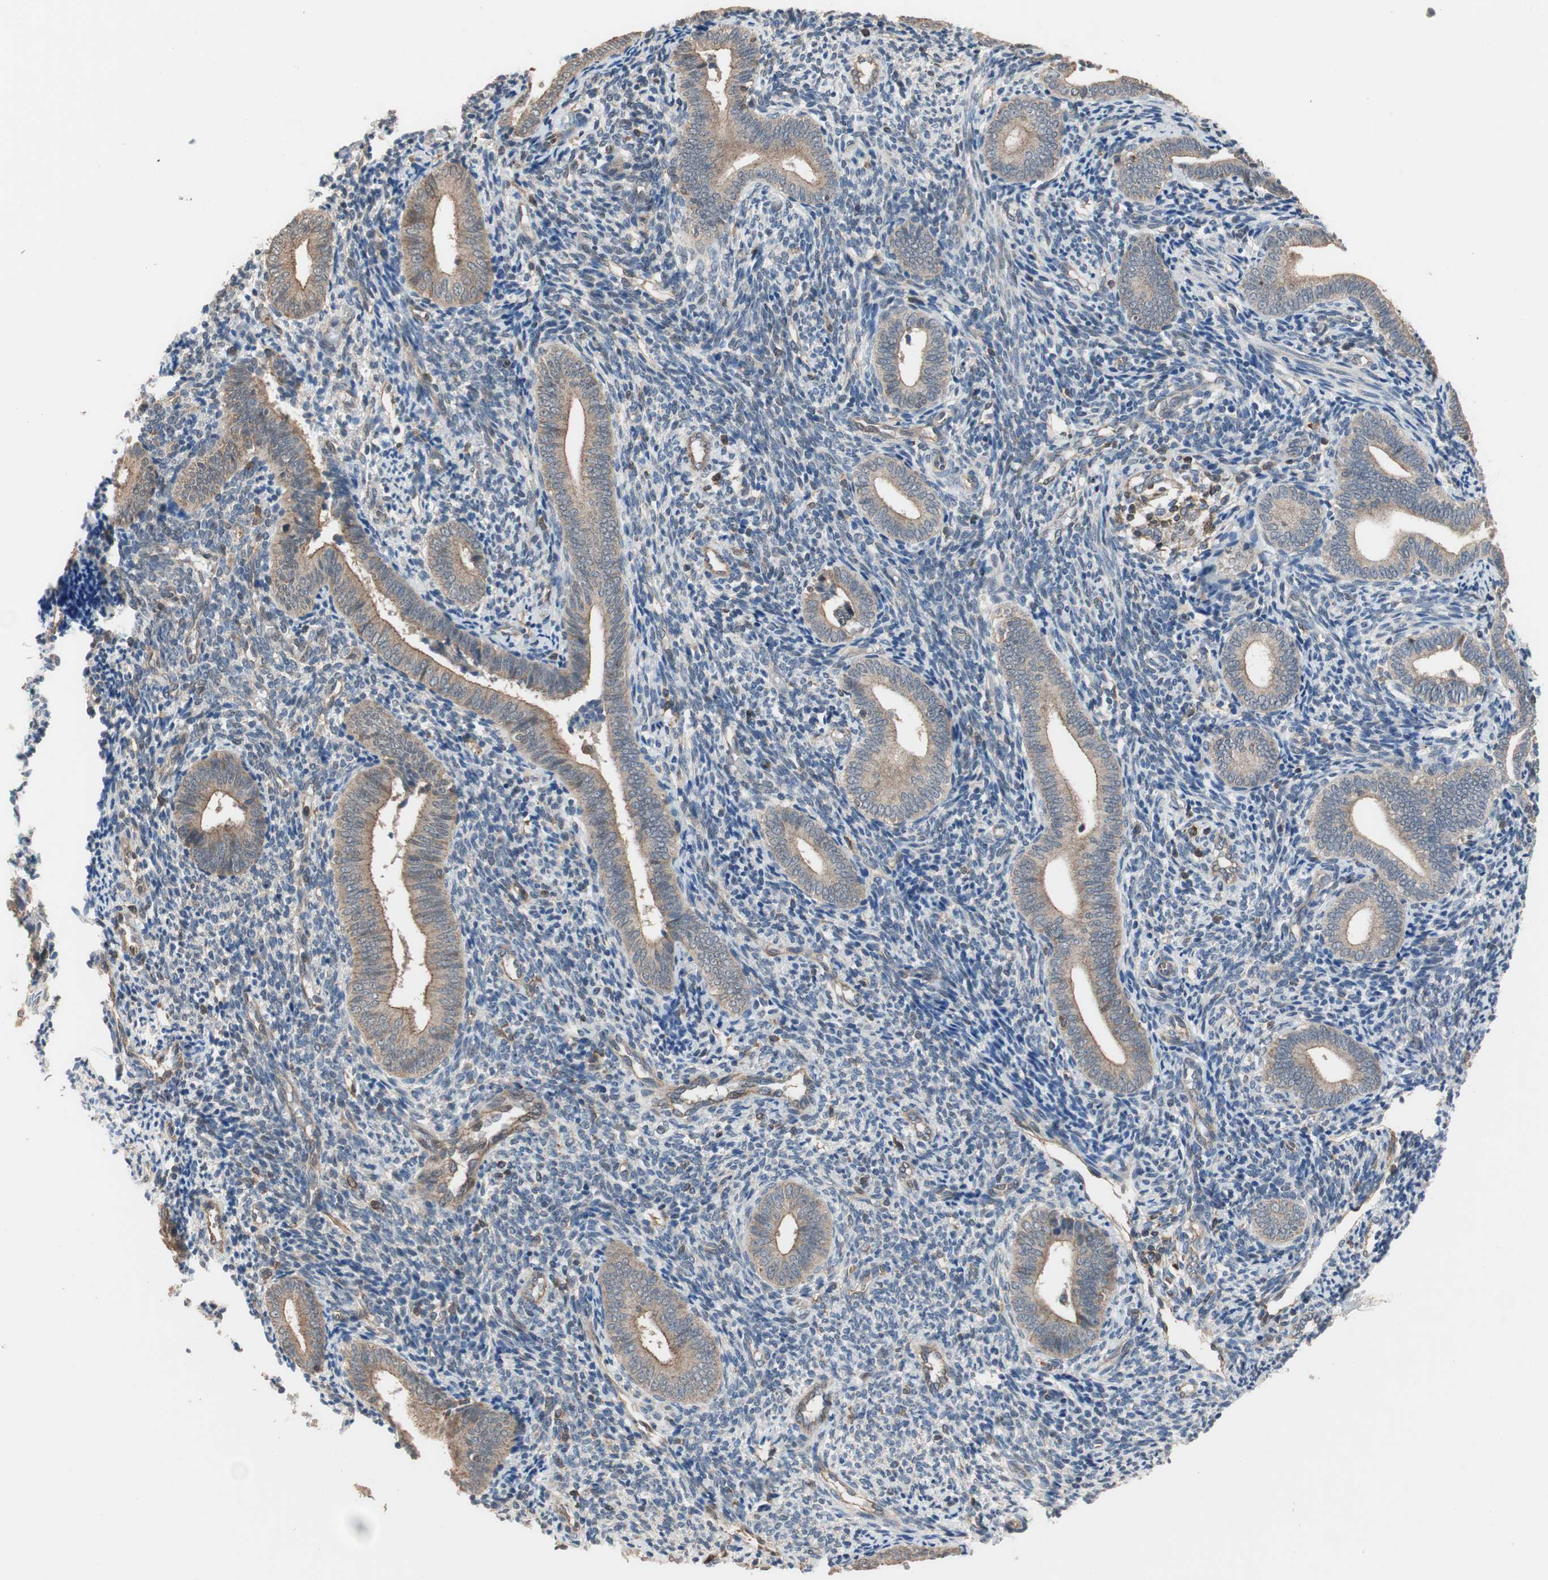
{"staining": {"intensity": "weak", "quantity": "25%-75%", "location": "cytoplasmic/membranous"}, "tissue": "endometrium", "cell_type": "Cells in endometrial stroma", "image_type": "normal", "snomed": [{"axis": "morphology", "description": "Normal tissue, NOS"}, {"axis": "topography", "description": "Uterus"}, {"axis": "topography", "description": "Endometrium"}], "caption": "Immunohistochemistry (IHC) of unremarkable endometrium reveals low levels of weak cytoplasmic/membranous expression in about 25%-75% of cells in endometrial stroma. (DAB (3,3'-diaminobenzidine) IHC, brown staining for protein, blue staining for nuclei).", "gene": "MAP4K2", "patient": {"sex": "female", "age": 33}}